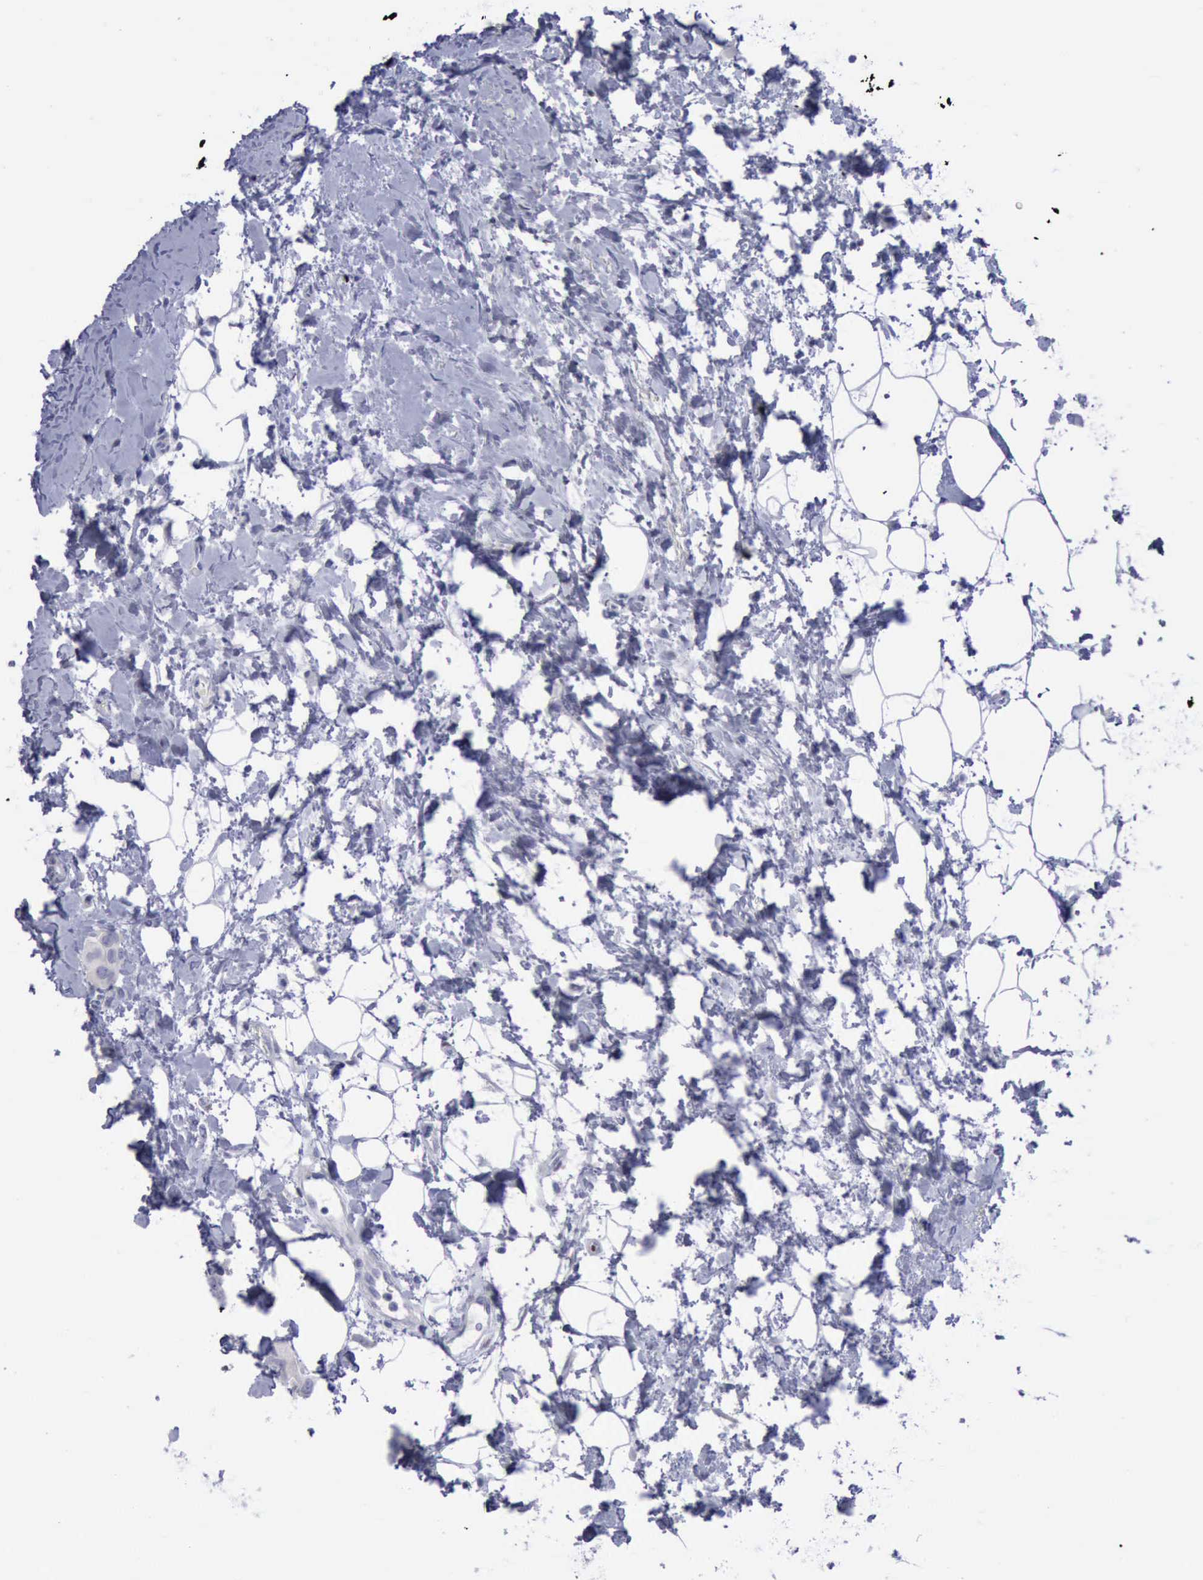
{"staining": {"intensity": "negative", "quantity": "none", "location": "none"}, "tissue": "breast cancer", "cell_type": "Tumor cells", "image_type": "cancer", "snomed": [{"axis": "morphology", "description": "Duct carcinoma"}, {"axis": "topography", "description": "Breast"}], "caption": "High magnification brightfield microscopy of infiltrating ductal carcinoma (breast) stained with DAB (3,3'-diaminobenzidine) (brown) and counterstained with hematoxylin (blue): tumor cells show no significant staining. Brightfield microscopy of immunohistochemistry stained with DAB (3,3'-diaminobenzidine) (brown) and hematoxylin (blue), captured at high magnification.", "gene": "SATB2", "patient": {"sex": "female", "age": 40}}